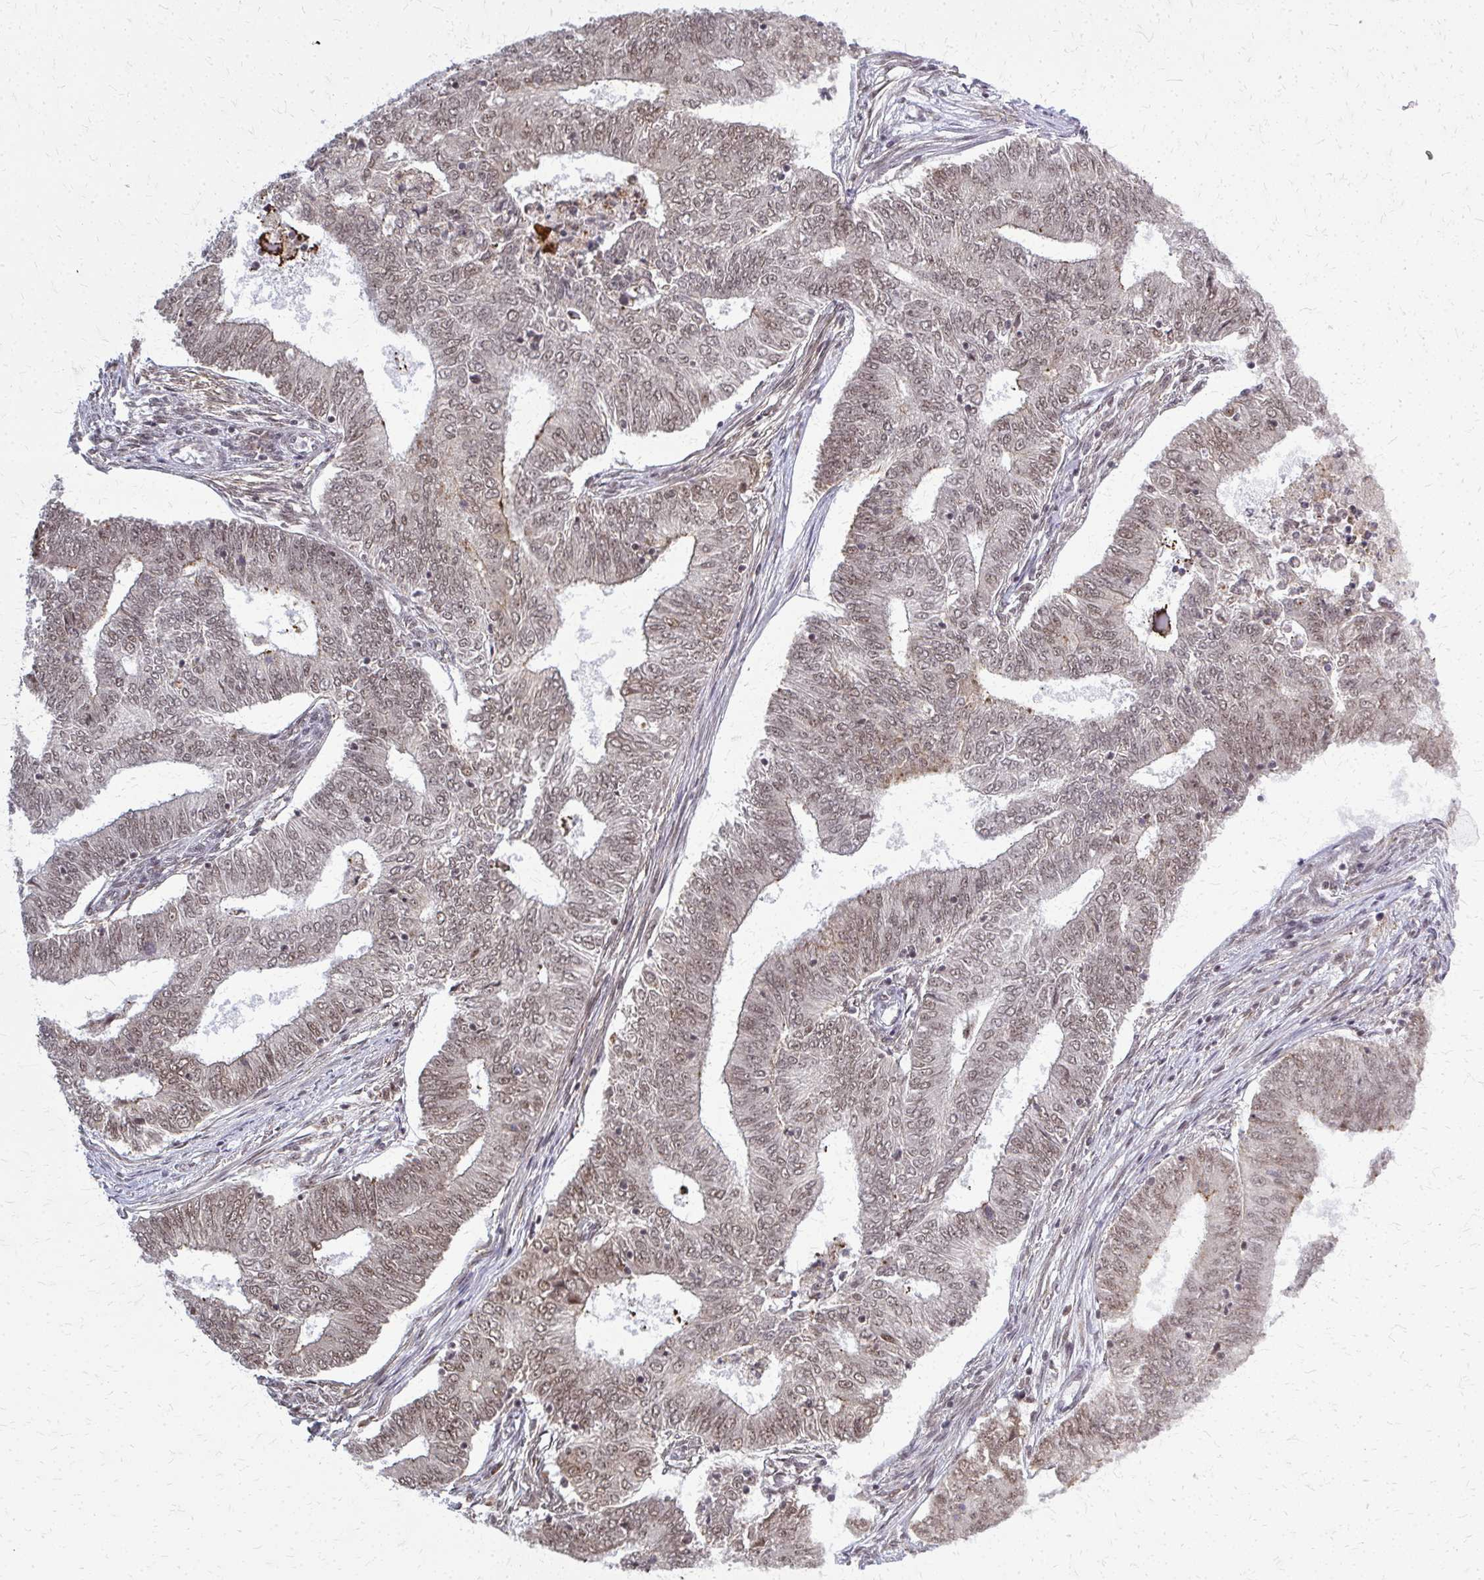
{"staining": {"intensity": "moderate", "quantity": "25%-75%", "location": "nuclear"}, "tissue": "endometrial cancer", "cell_type": "Tumor cells", "image_type": "cancer", "snomed": [{"axis": "morphology", "description": "Adenocarcinoma, NOS"}, {"axis": "topography", "description": "Endometrium"}], "caption": "Protein staining of adenocarcinoma (endometrial) tissue demonstrates moderate nuclear expression in about 25%-75% of tumor cells.", "gene": "HDAC3", "patient": {"sex": "female", "age": 62}}